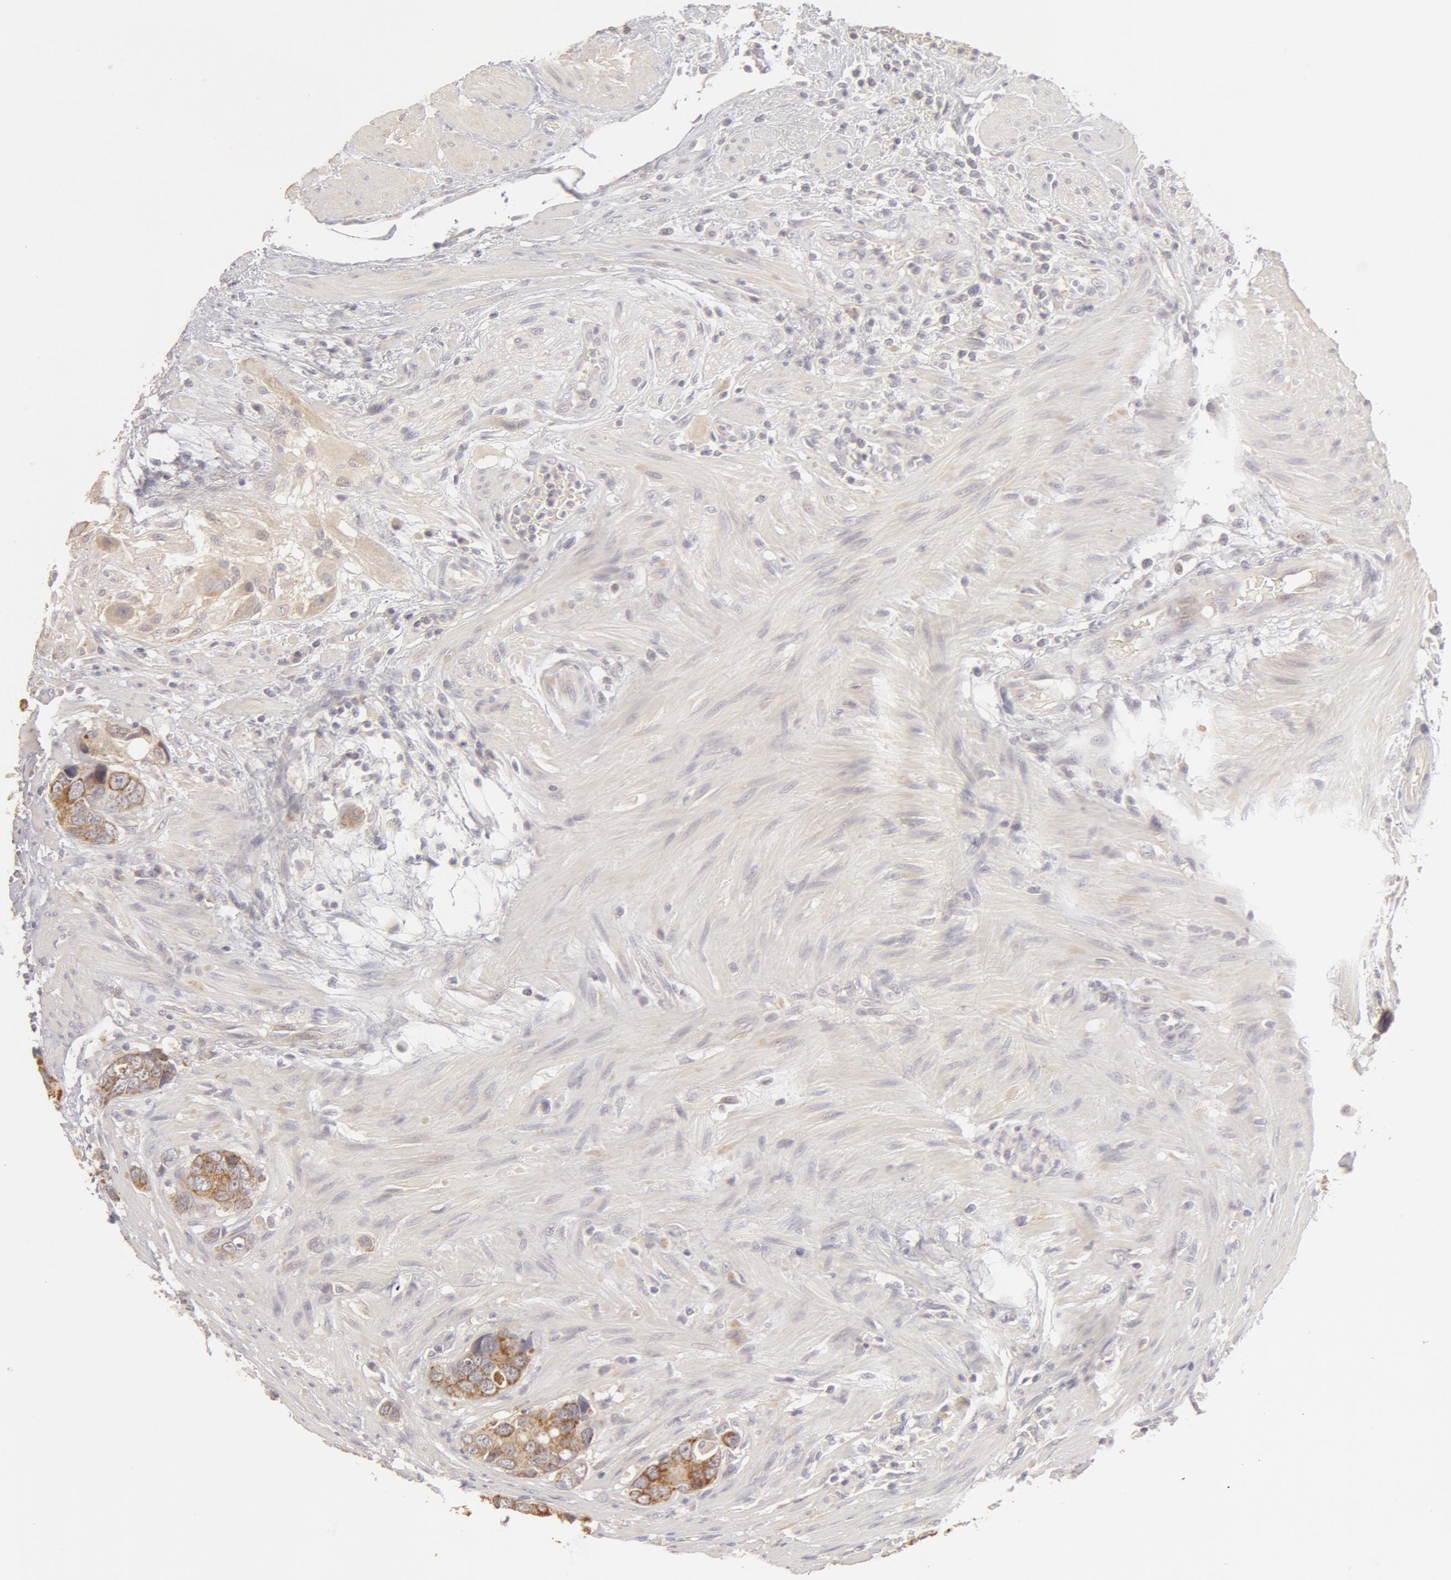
{"staining": {"intensity": "weak", "quantity": "25%-75%", "location": "cytoplasmic/membranous"}, "tissue": "colorectal cancer", "cell_type": "Tumor cells", "image_type": "cancer", "snomed": [{"axis": "morphology", "description": "Adenocarcinoma, NOS"}, {"axis": "topography", "description": "Rectum"}], "caption": "A photomicrograph showing weak cytoplasmic/membranous positivity in approximately 25%-75% of tumor cells in colorectal cancer, as visualized by brown immunohistochemical staining.", "gene": "ADPRH", "patient": {"sex": "female", "age": 67}}